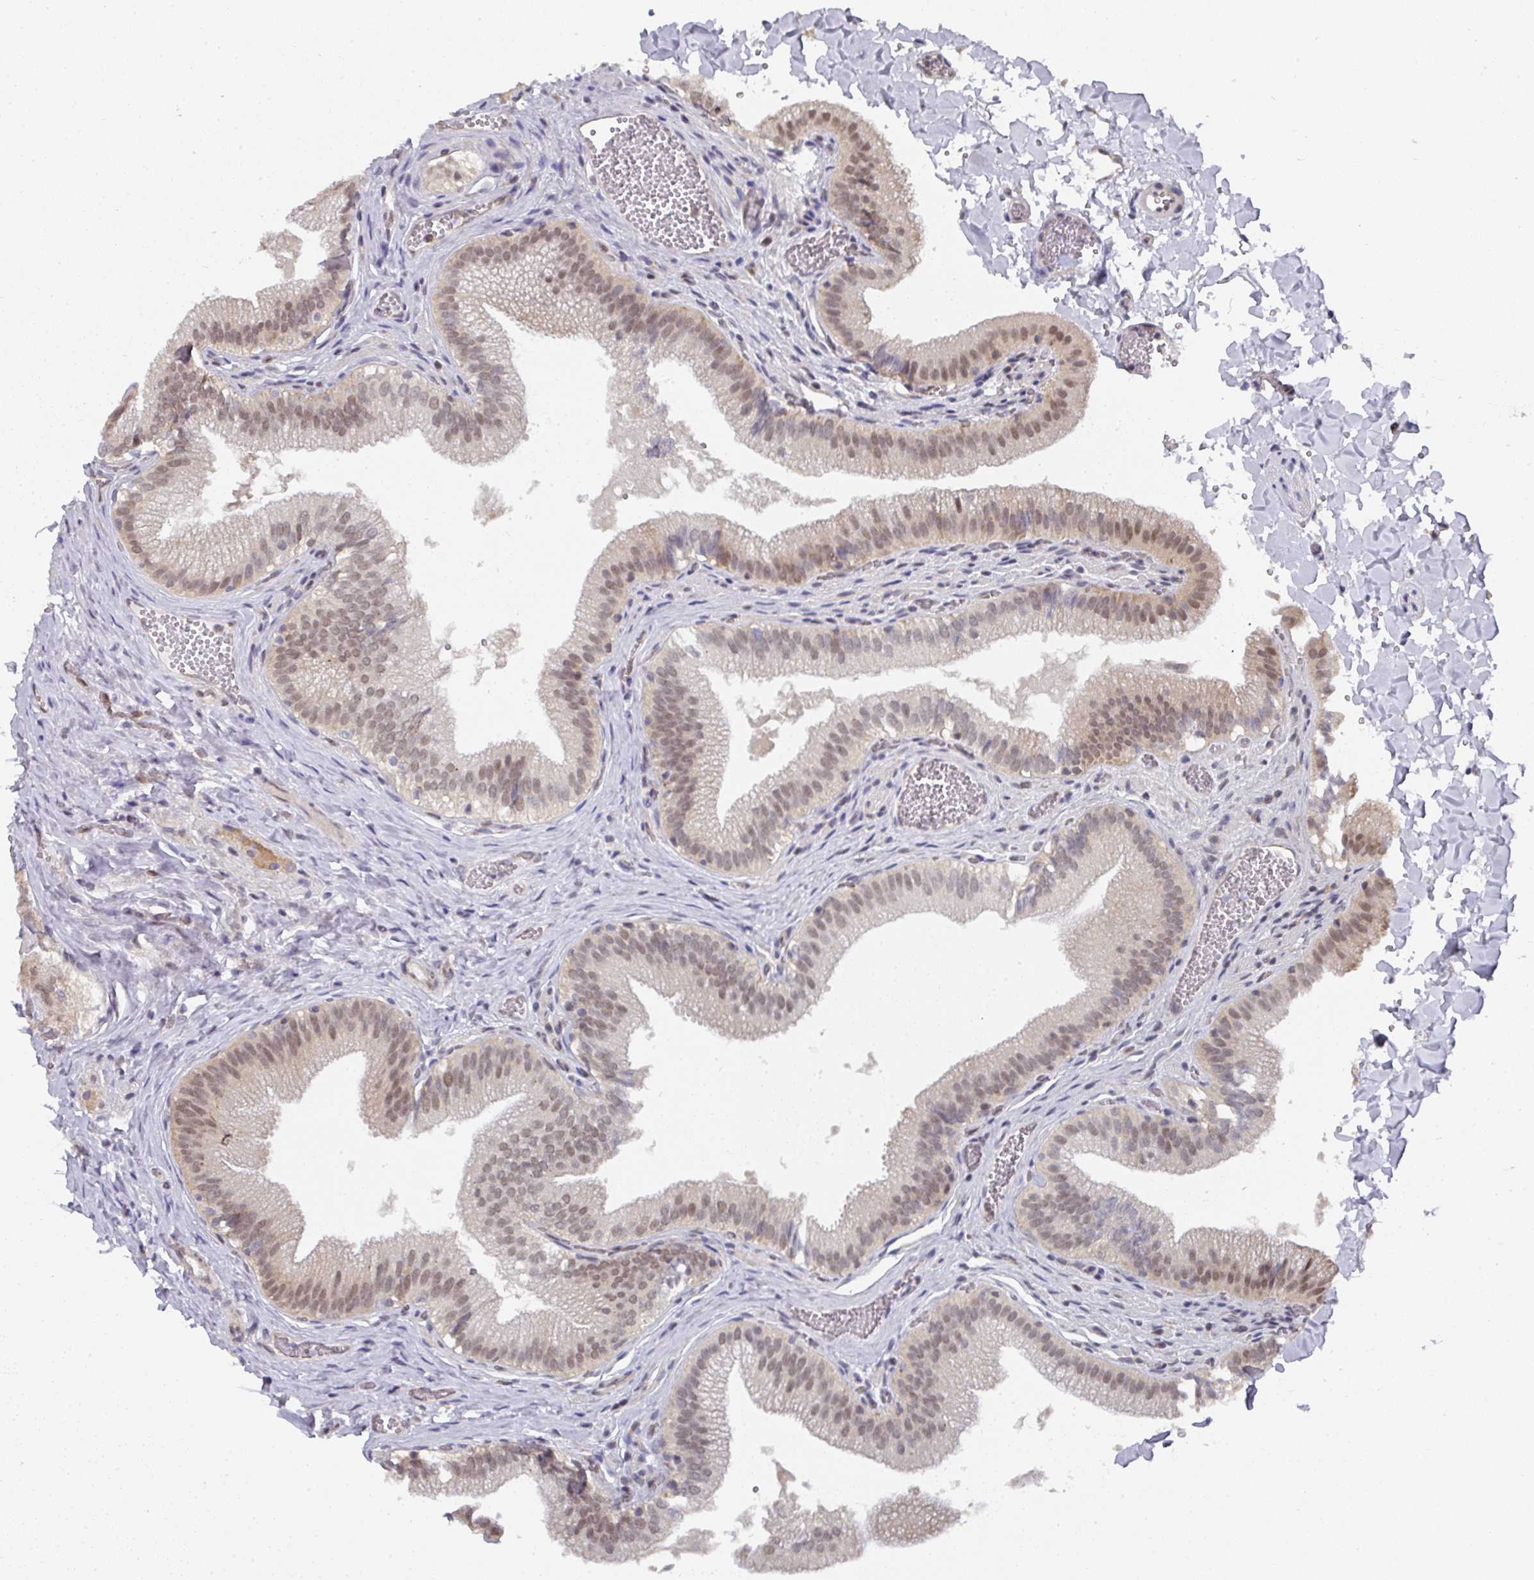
{"staining": {"intensity": "weak", "quantity": "25%-75%", "location": "cytoplasmic/membranous,nuclear"}, "tissue": "gallbladder", "cell_type": "Glandular cells", "image_type": "normal", "snomed": [{"axis": "morphology", "description": "Normal tissue, NOS"}, {"axis": "topography", "description": "Gallbladder"}, {"axis": "topography", "description": "Peripheral nerve tissue"}], "caption": "Immunohistochemical staining of unremarkable gallbladder reveals weak cytoplasmic/membranous,nuclear protein staining in approximately 25%-75% of glandular cells. The protein of interest is shown in brown color, while the nuclei are stained blue.", "gene": "C18orf25", "patient": {"sex": "male", "age": 17}}